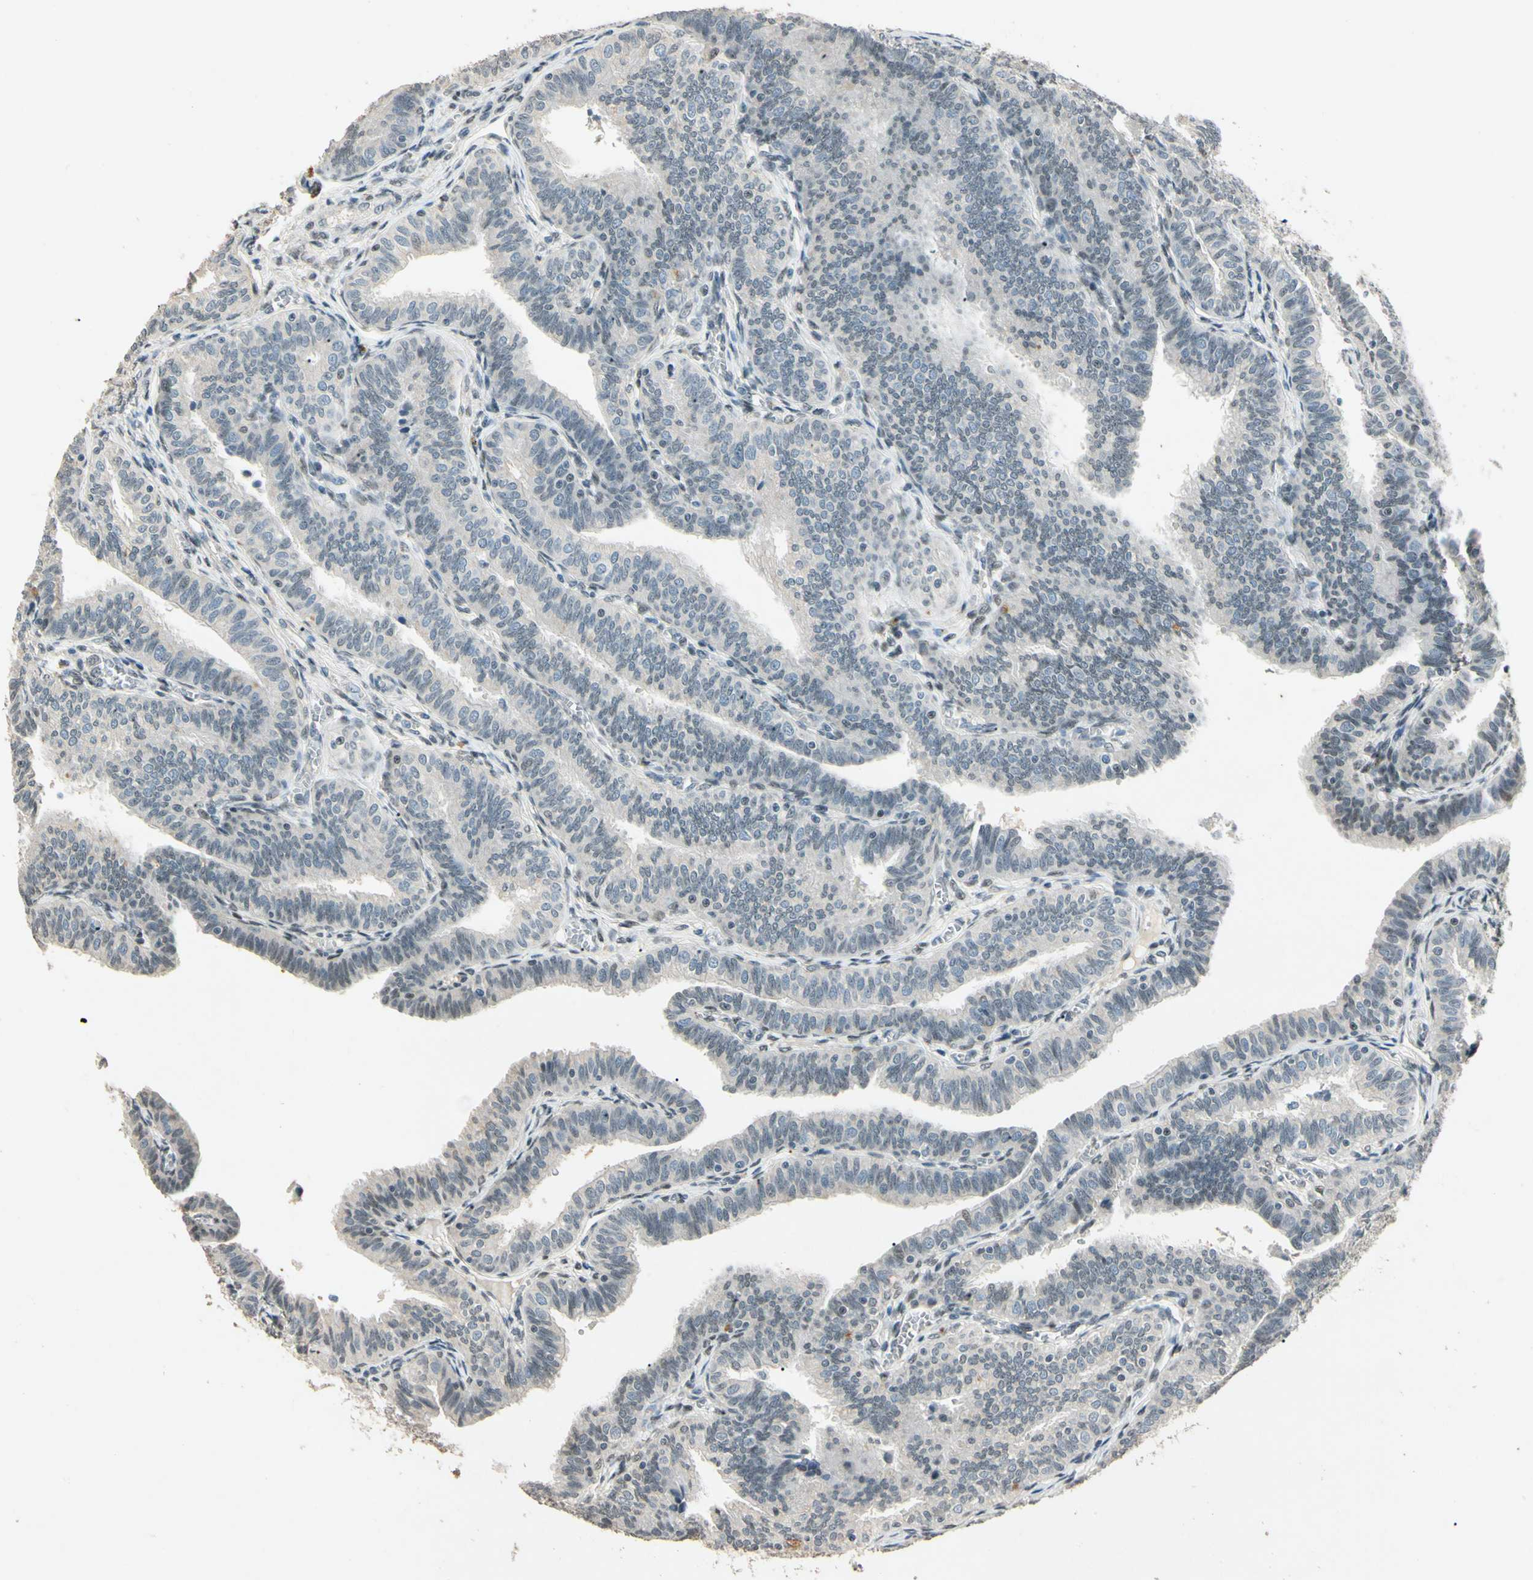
{"staining": {"intensity": "weak", "quantity": ">75%", "location": "cytoplasmic/membranous,nuclear"}, "tissue": "fallopian tube", "cell_type": "Glandular cells", "image_type": "normal", "snomed": [{"axis": "morphology", "description": "Normal tissue, NOS"}, {"axis": "topography", "description": "Fallopian tube"}], "caption": "Protein expression analysis of benign human fallopian tube reveals weak cytoplasmic/membranous,nuclear positivity in about >75% of glandular cells. The staining was performed using DAB (3,3'-diaminobenzidine) to visualize the protein expression in brown, while the nuclei were stained in blue with hematoxylin (Magnification: 20x).", "gene": "ZBTB4", "patient": {"sex": "female", "age": 46}}